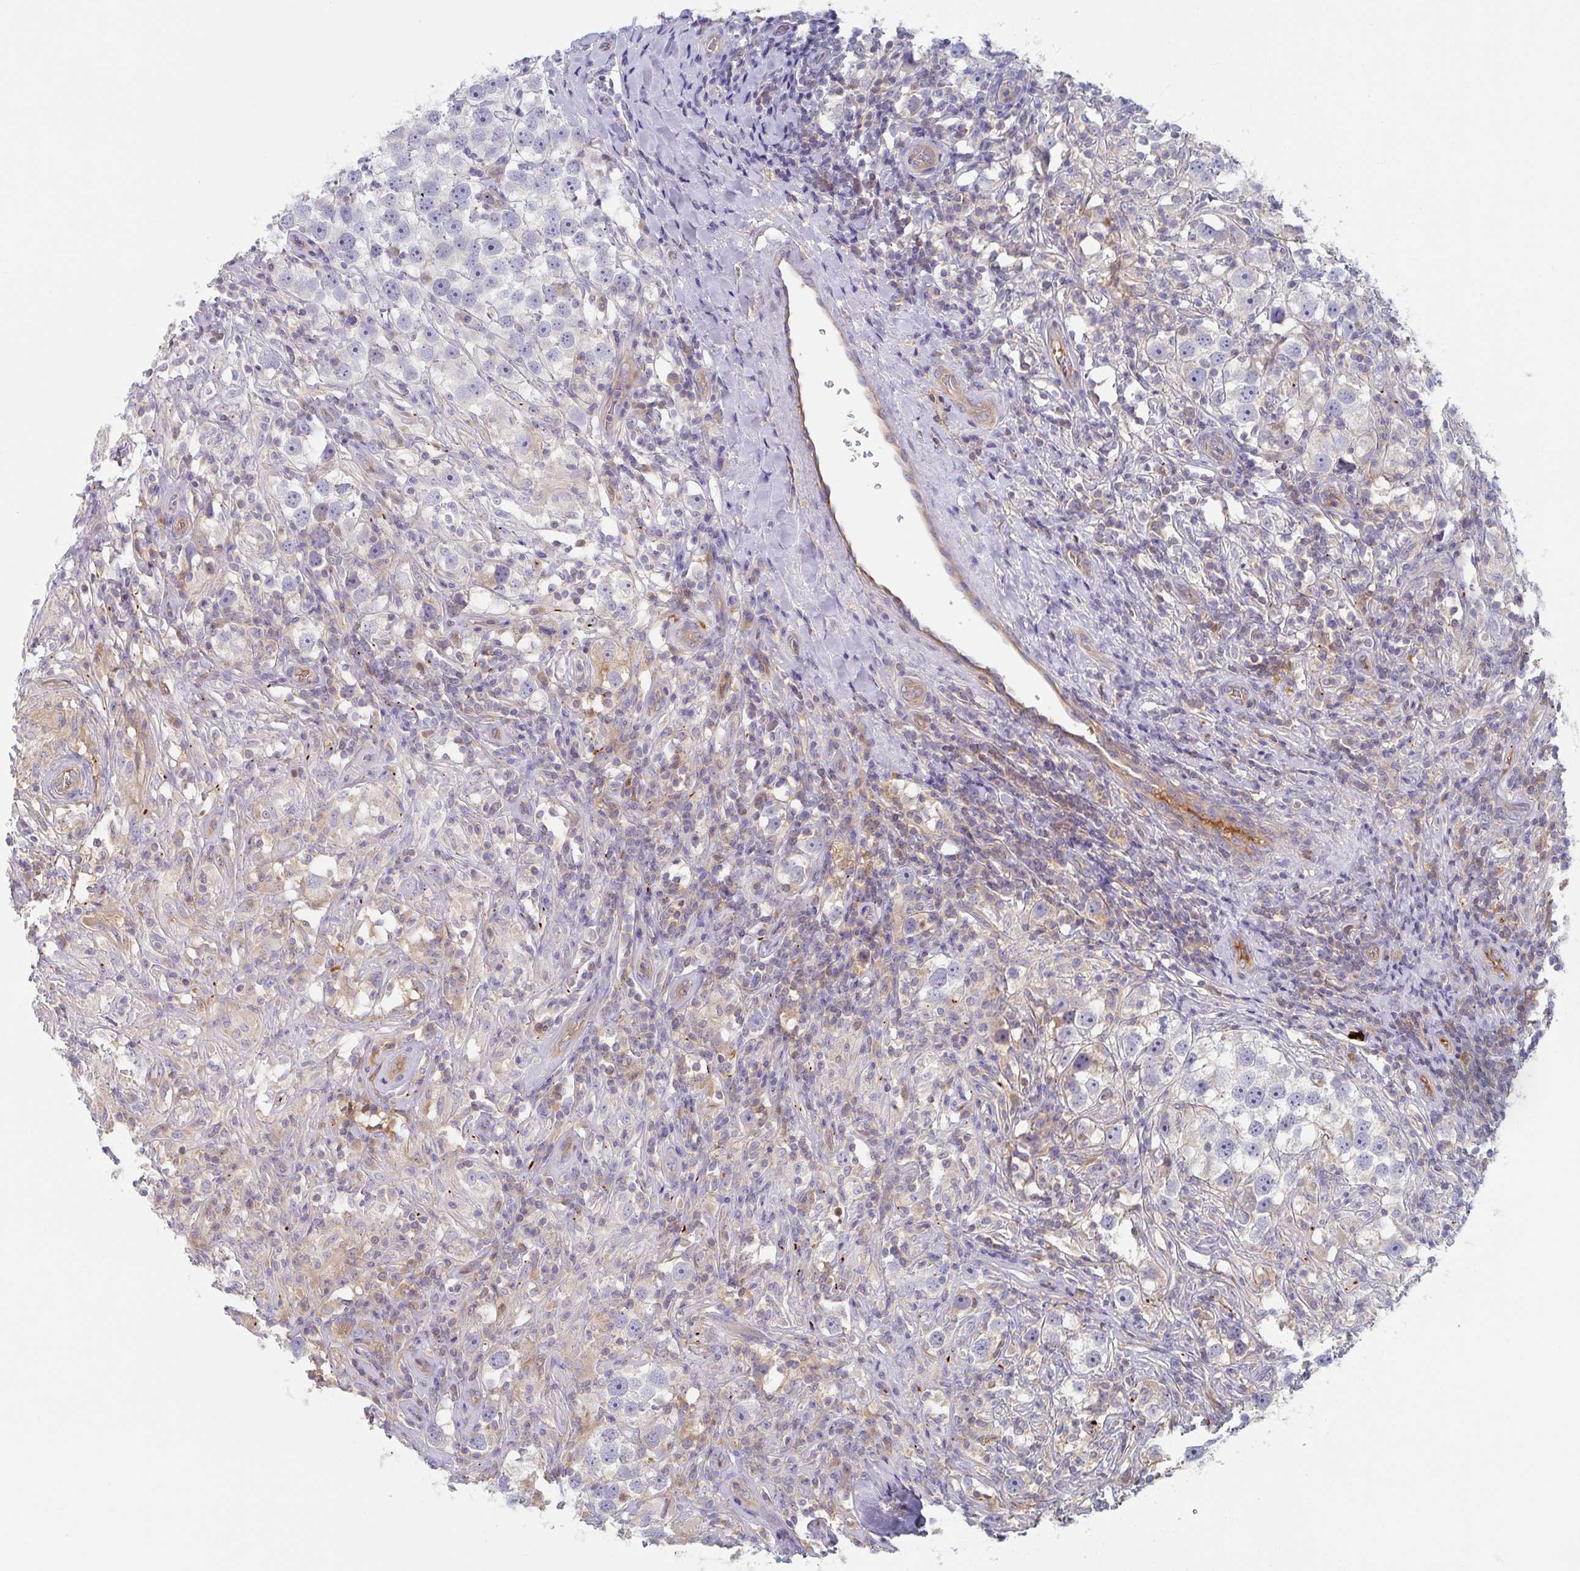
{"staining": {"intensity": "negative", "quantity": "none", "location": "none"}, "tissue": "testis cancer", "cell_type": "Tumor cells", "image_type": "cancer", "snomed": [{"axis": "morphology", "description": "Seminoma, NOS"}, {"axis": "topography", "description": "Testis"}], "caption": "Image shows no significant protein staining in tumor cells of testis seminoma.", "gene": "AMPD2", "patient": {"sex": "male", "age": 49}}